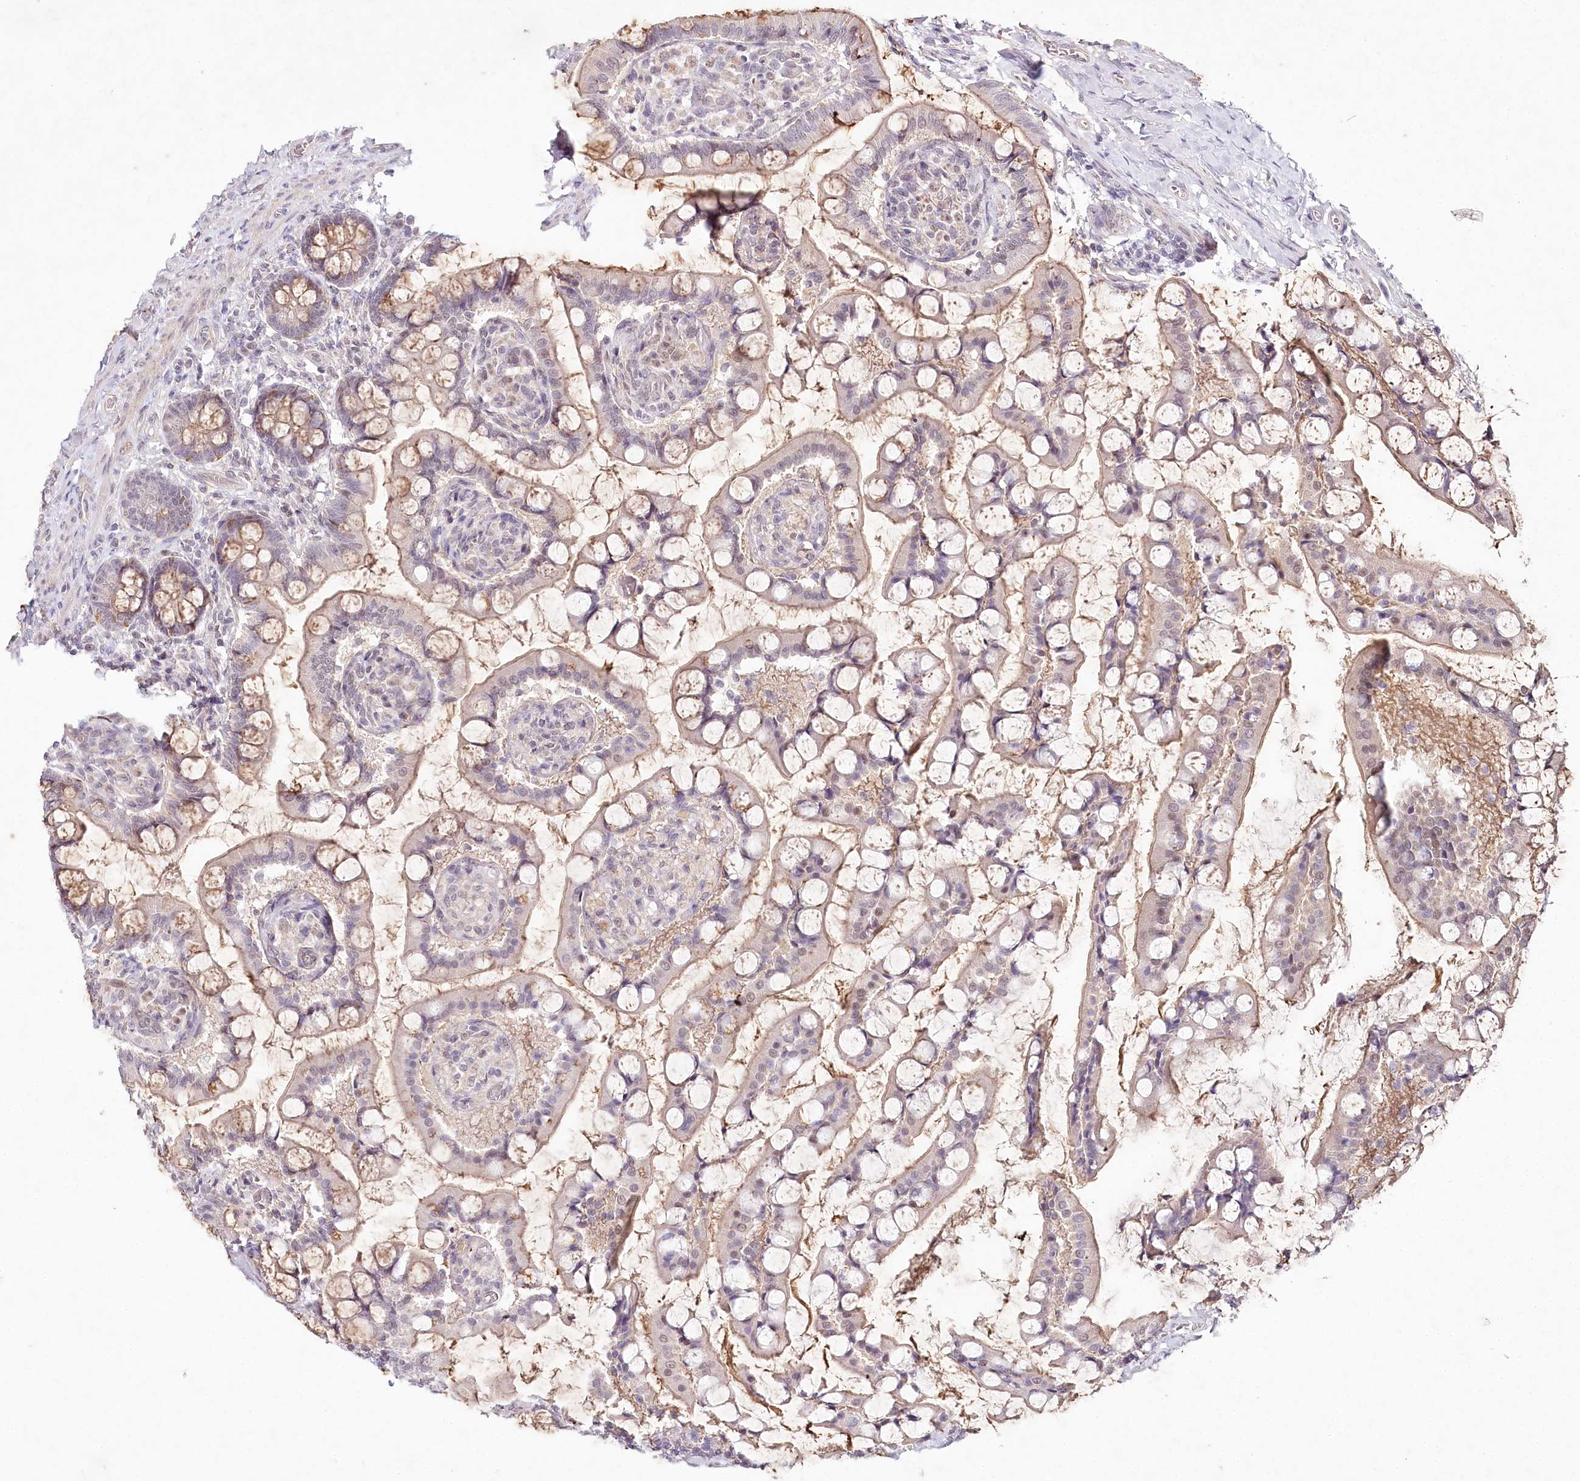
{"staining": {"intensity": "moderate", "quantity": "25%-75%", "location": "cytoplasmic/membranous"}, "tissue": "small intestine", "cell_type": "Glandular cells", "image_type": "normal", "snomed": [{"axis": "morphology", "description": "Normal tissue, NOS"}, {"axis": "topography", "description": "Small intestine"}], "caption": "Small intestine stained for a protein demonstrates moderate cytoplasmic/membranous positivity in glandular cells. Immunohistochemistry (ihc) stains the protein in brown and the nuclei are stained blue.", "gene": "AMTN", "patient": {"sex": "male", "age": 52}}